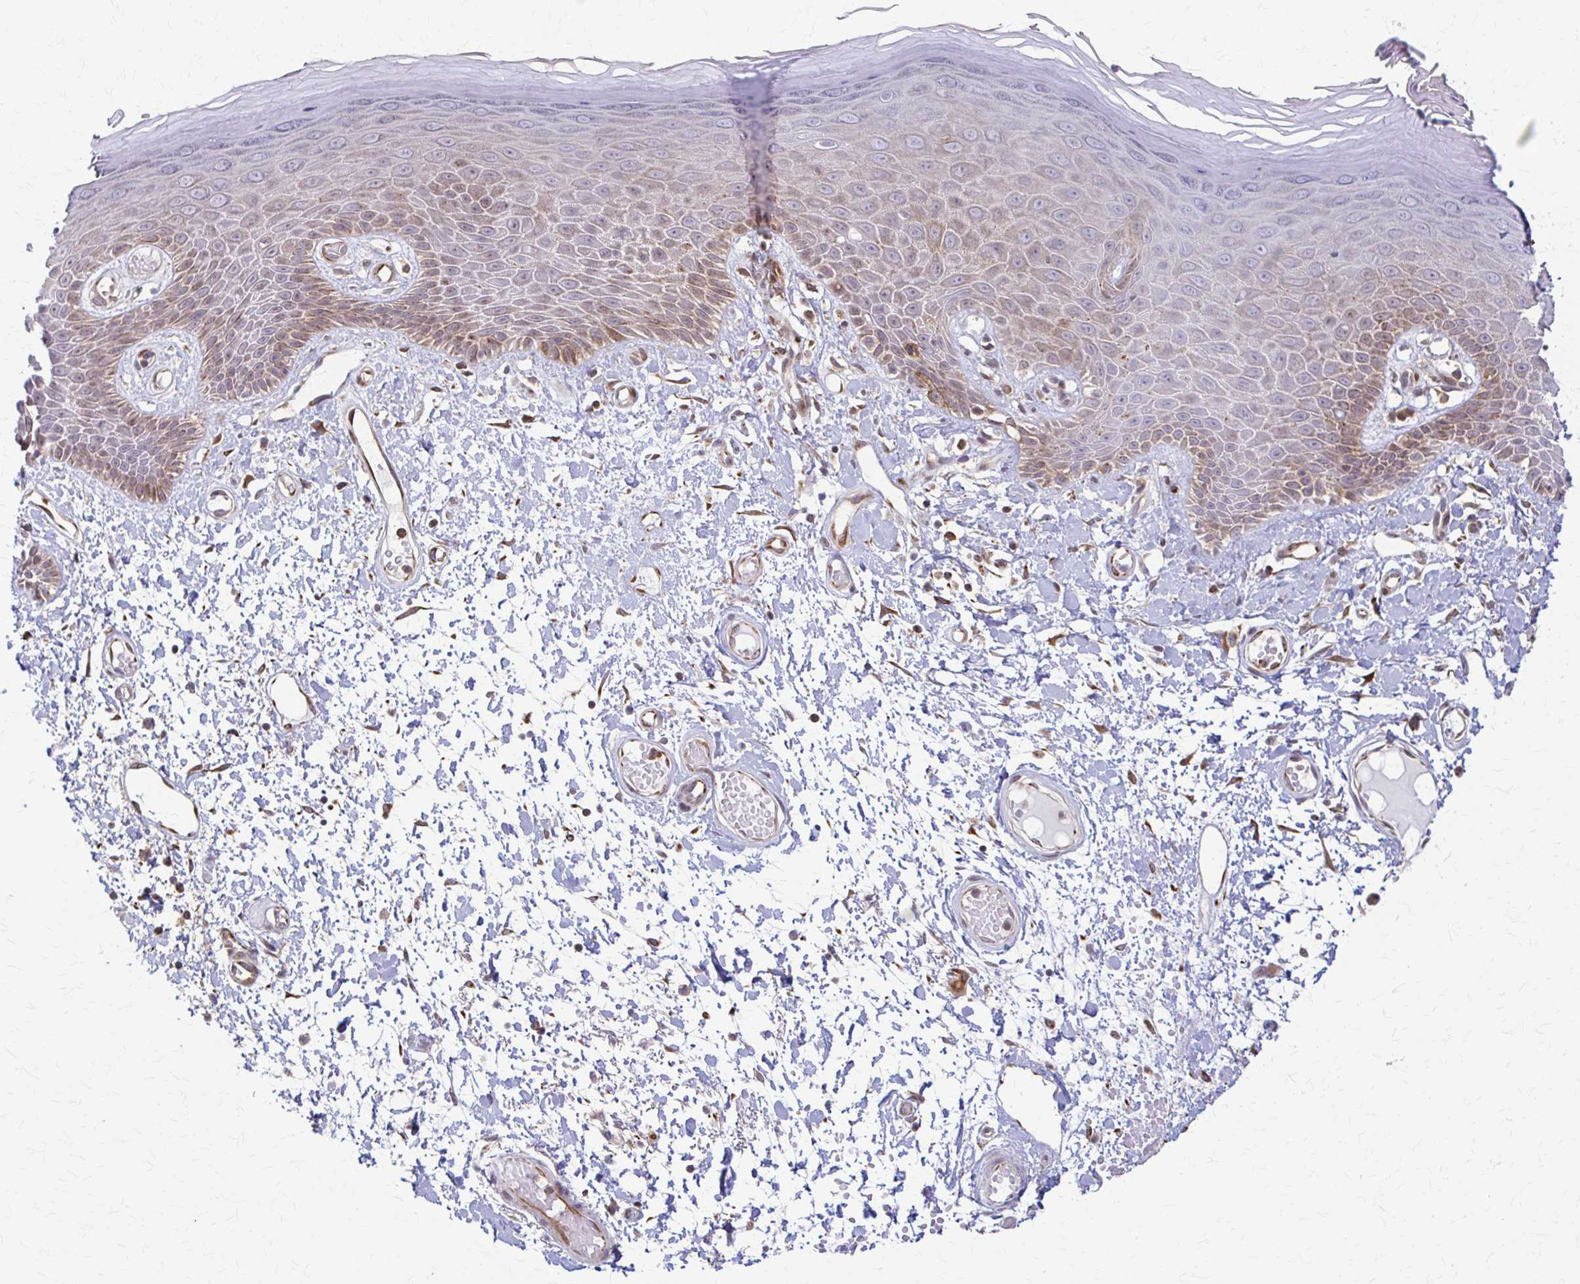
{"staining": {"intensity": "weak", "quantity": "25%-75%", "location": "cytoplasmic/membranous"}, "tissue": "skin", "cell_type": "Epidermal cells", "image_type": "normal", "snomed": [{"axis": "morphology", "description": "Normal tissue, NOS"}, {"axis": "topography", "description": "Anal"}, {"axis": "topography", "description": "Peripheral nerve tissue"}], "caption": "Epidermal cells exhibit weak cytoplasmic/membranous expression in approximately 25%-75% of cells in normal skin.", "gene": "ARHGAP35", "patient": {"sex": "male", "age": 78}}